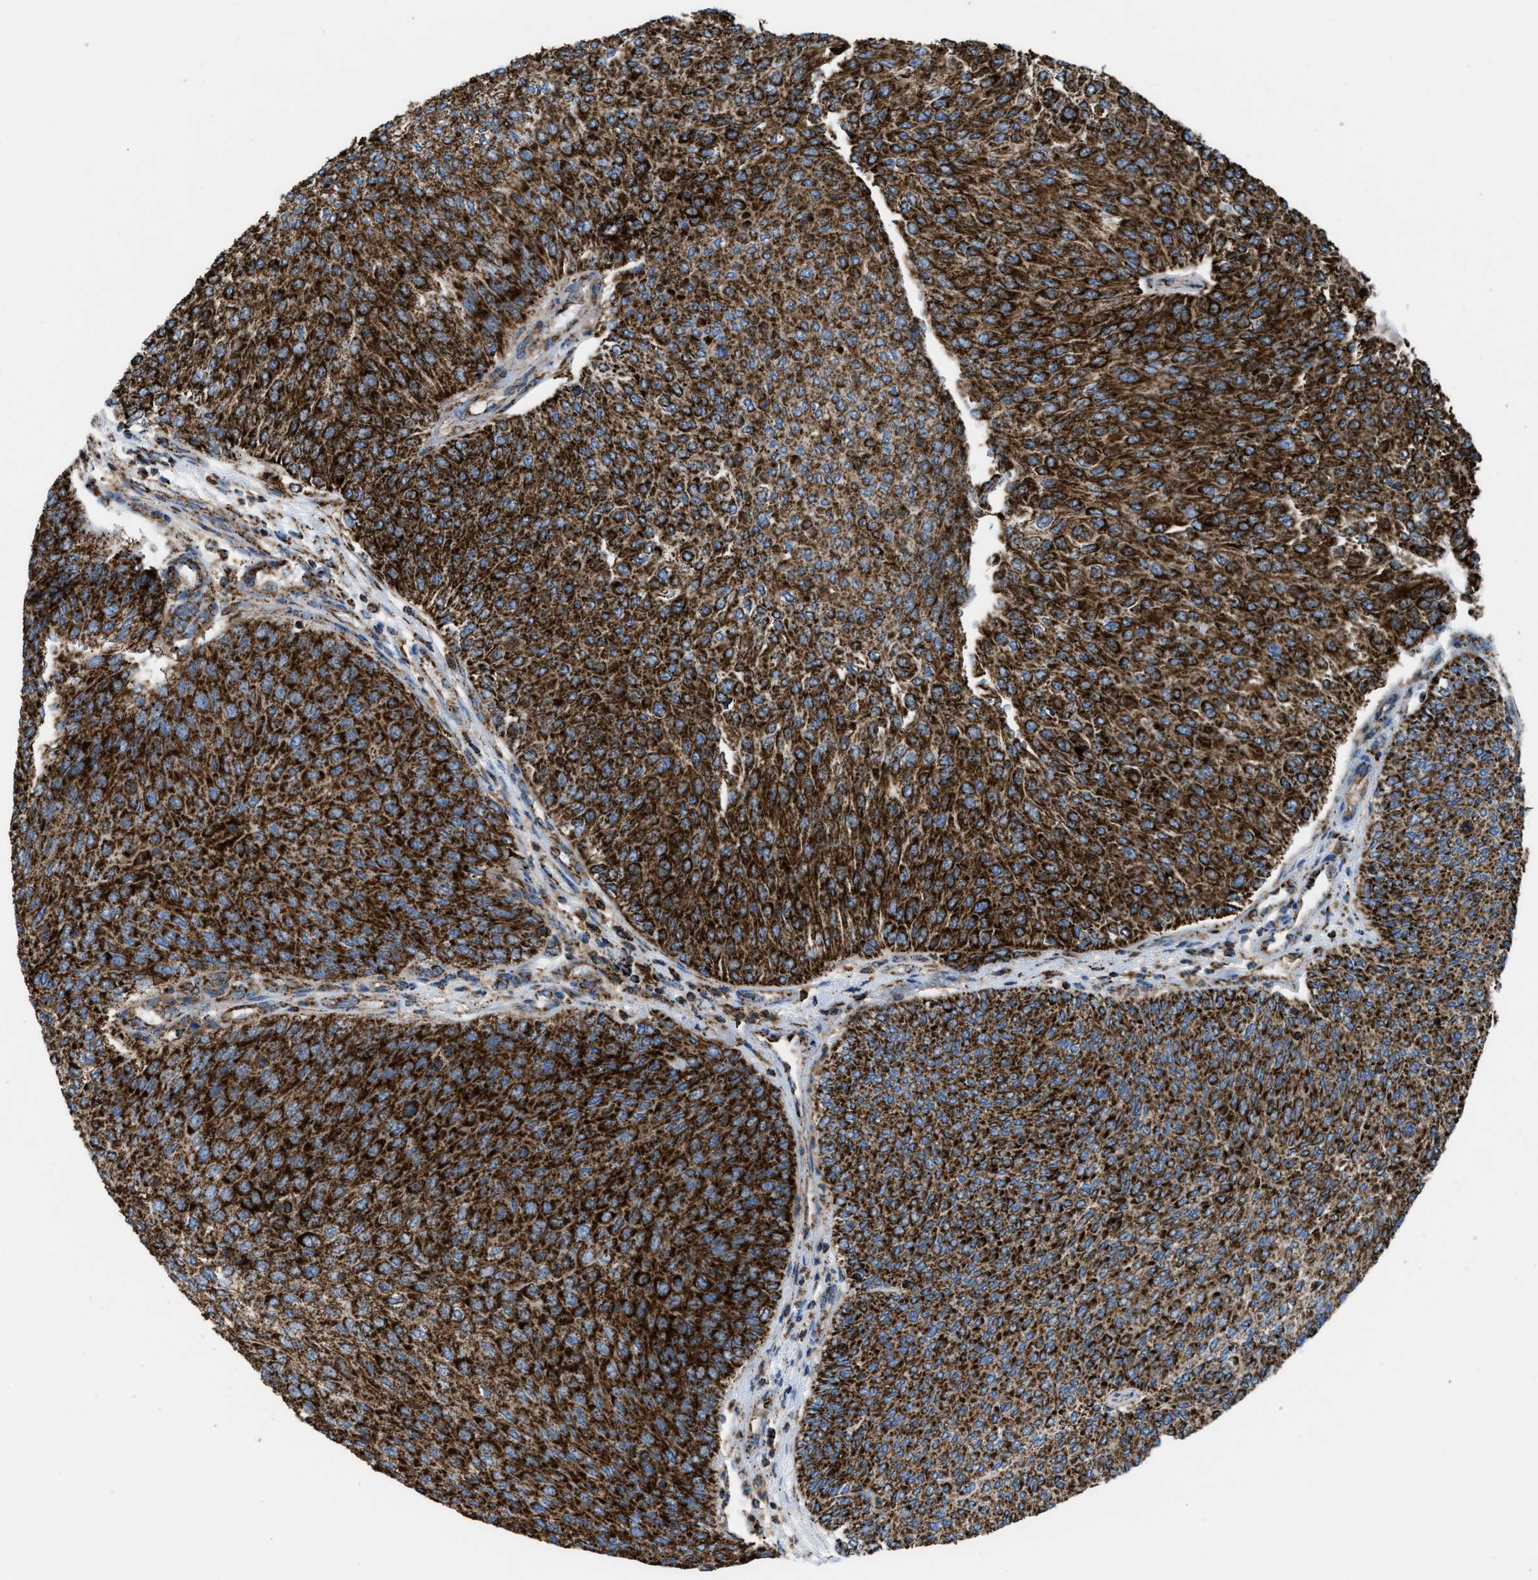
{"staining": {"intensity": "strong", "quantity": ">75%", "location": "cytoplasmic/membranous"}, "tissue": "urothelial cancer", "cell_type": "Tumor cells", "image_type": "cancer", "snomed": [{"axis": "morphology", "description": "Urothelial carcinoma, Low grade"}, {"axis": "topography", "description": "Urinary bladder"}], "caption": "Strong cytoplasmic/membranous staining for a protein is present in approximately >75% of tumor cells of low-grade urothelial carcinoma using immunohistochemistry (IHC).", "gene": "ECHS1", "patient": {"sex": "female", "age": 79}}